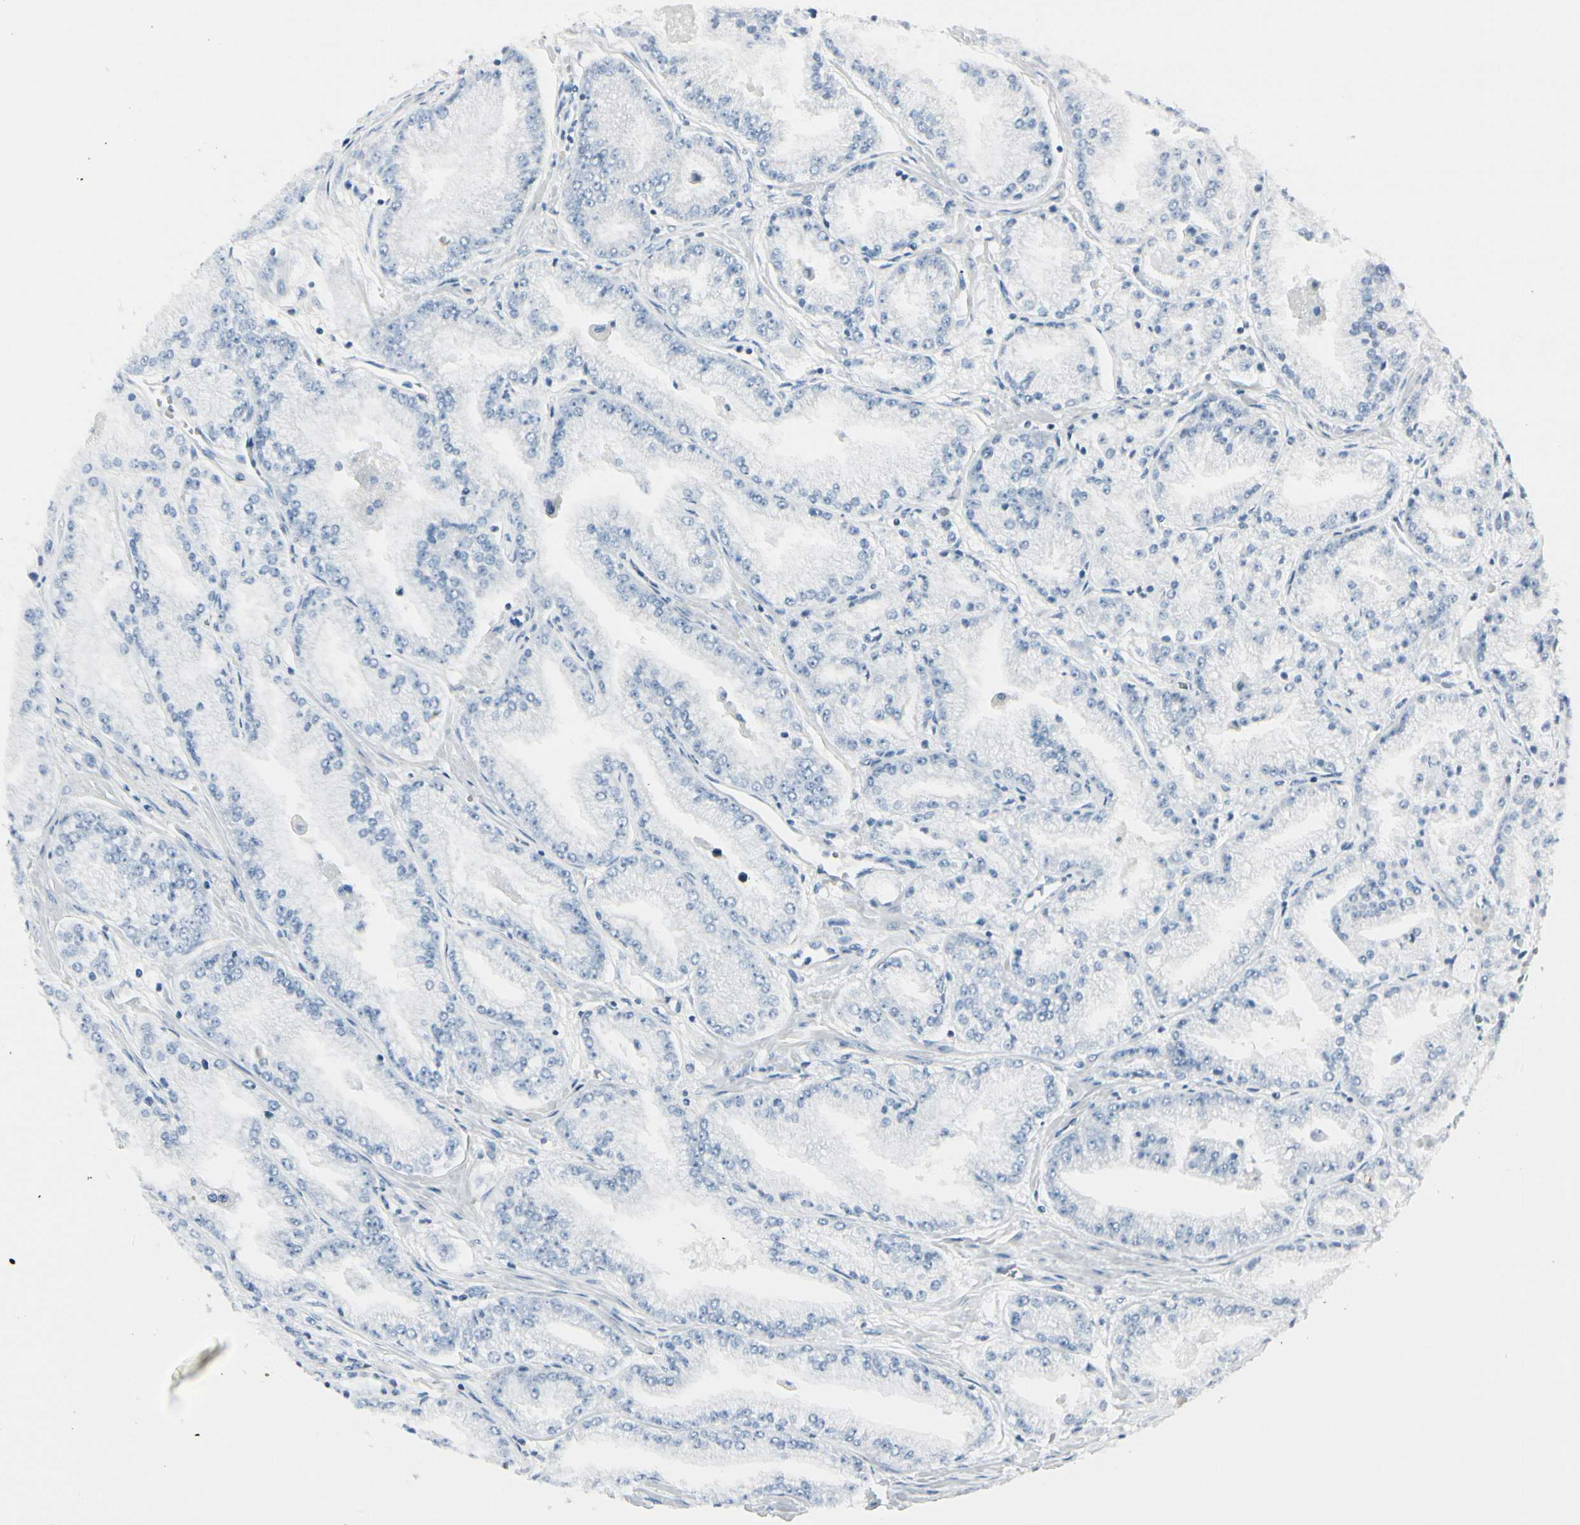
{"staining": {"intensity": "negative", "quantity": "none", "location": "none"}, "tissue": "prostate cancer", "cell_type": "Tumor cells", "image_type": "cancer", "snomed": [{"axis": "morphology", "description": "Adenocarcinoma, High grade"}, {"axis": "topography", "description": "Prostate"}], "caption": "Prostate cancer was stained to show a protein in brown. There is no significant positivity in tumor cells.", "gene": "CDHR5", "patient": {"sex": "male", "age": 61}}